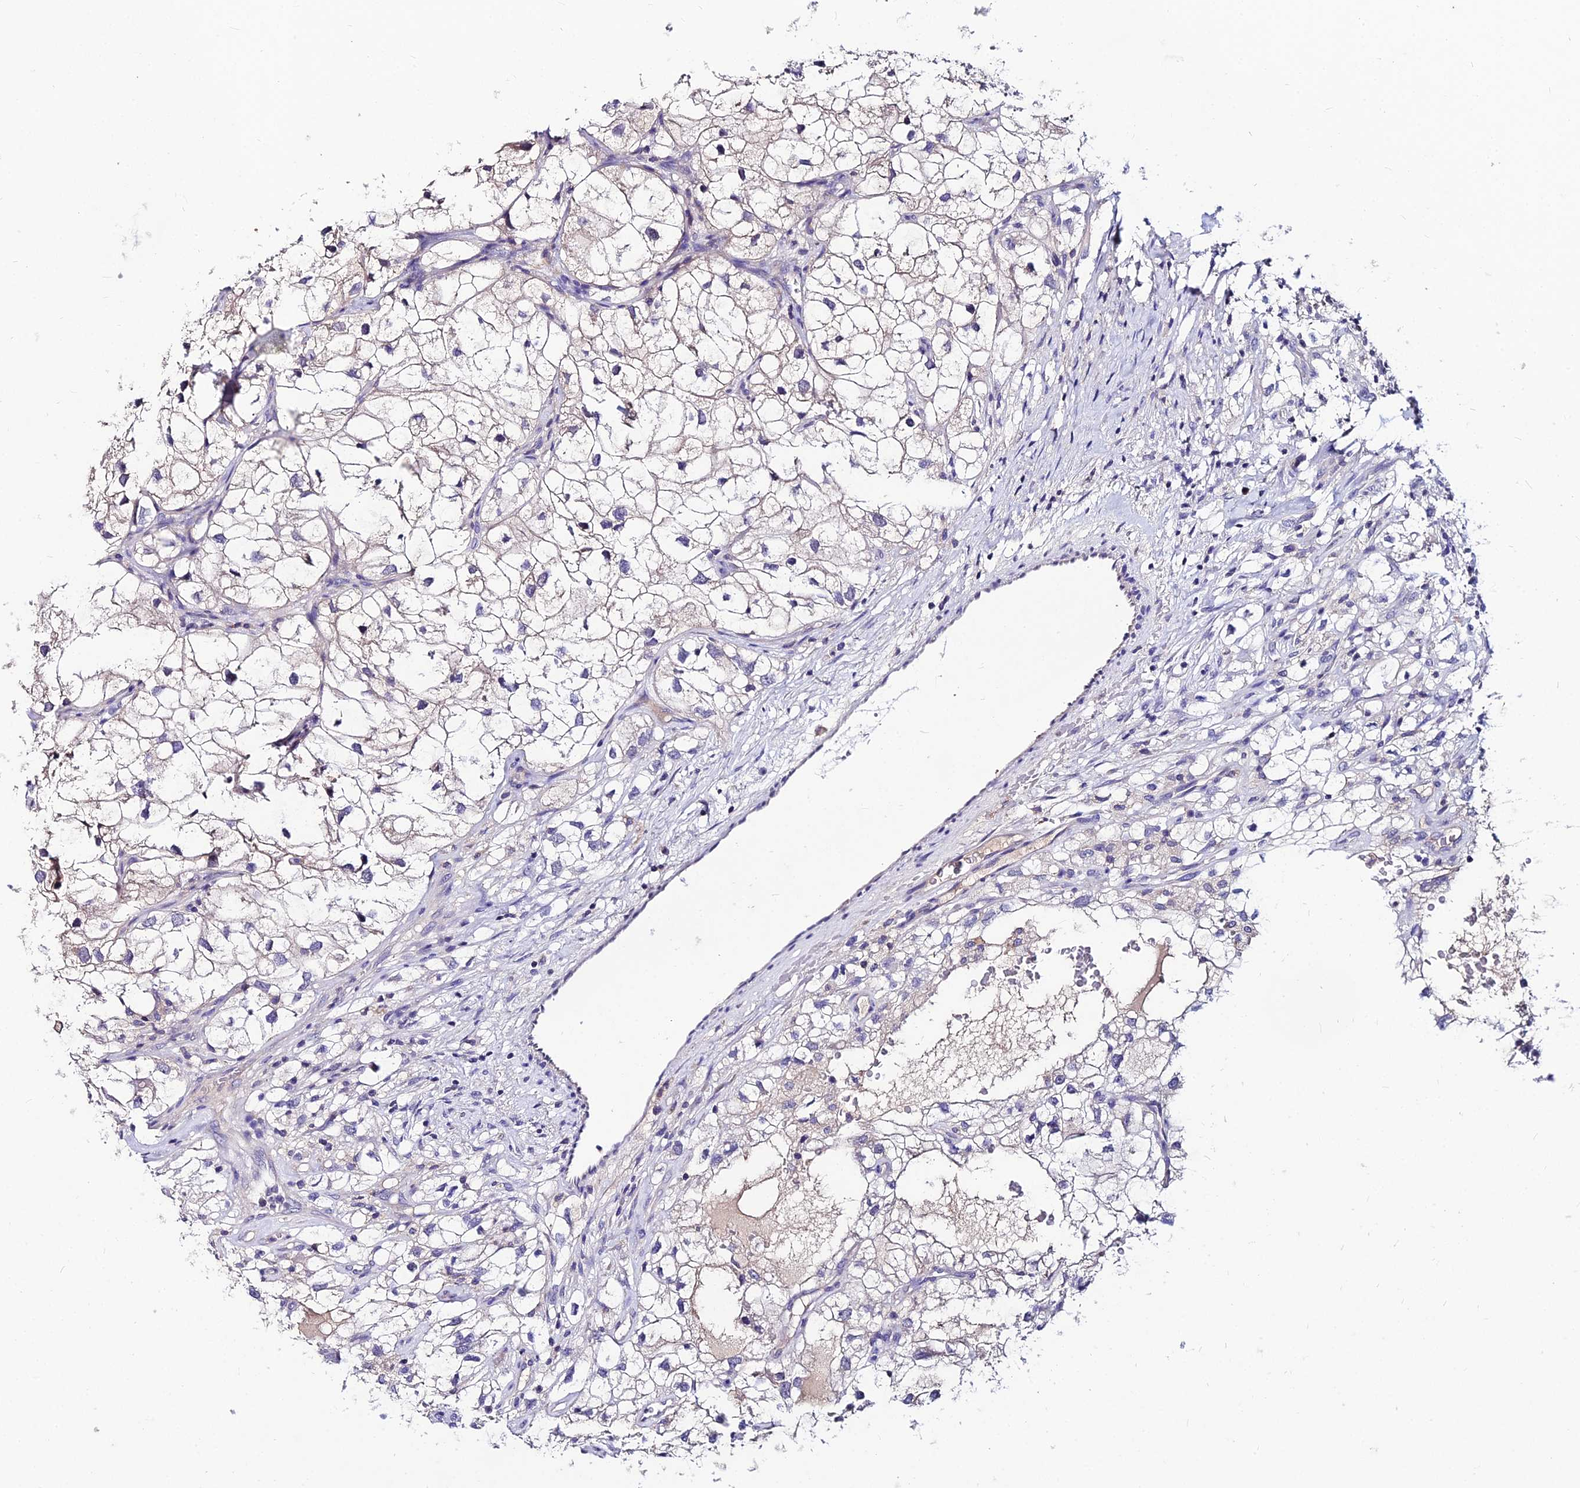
{"staining": {"intensity": "weak", "quantity": "<25%", "location": "cytoplasmic/membranous"}, "tissue": "renal cancer", "cell_type": "Tumor cells", "image_type": "cancer", "snomed": [{"axis": "morphology", "description": "Adenocarcinoma, NOS"}, {"axis": "topography", "description": "Kidney"}], "caption": "This is a histopathology image of immunohistochemistry staining of renal cancer, which shows no expression in tumor cells. The staining is performed using DAB (3,3'-diaminobenzidine) brown chromogen with nuclei counter-stained in using hematoxylin.", "gene": "LGALS7", "patient": {"sex": "male", "age": 59}}